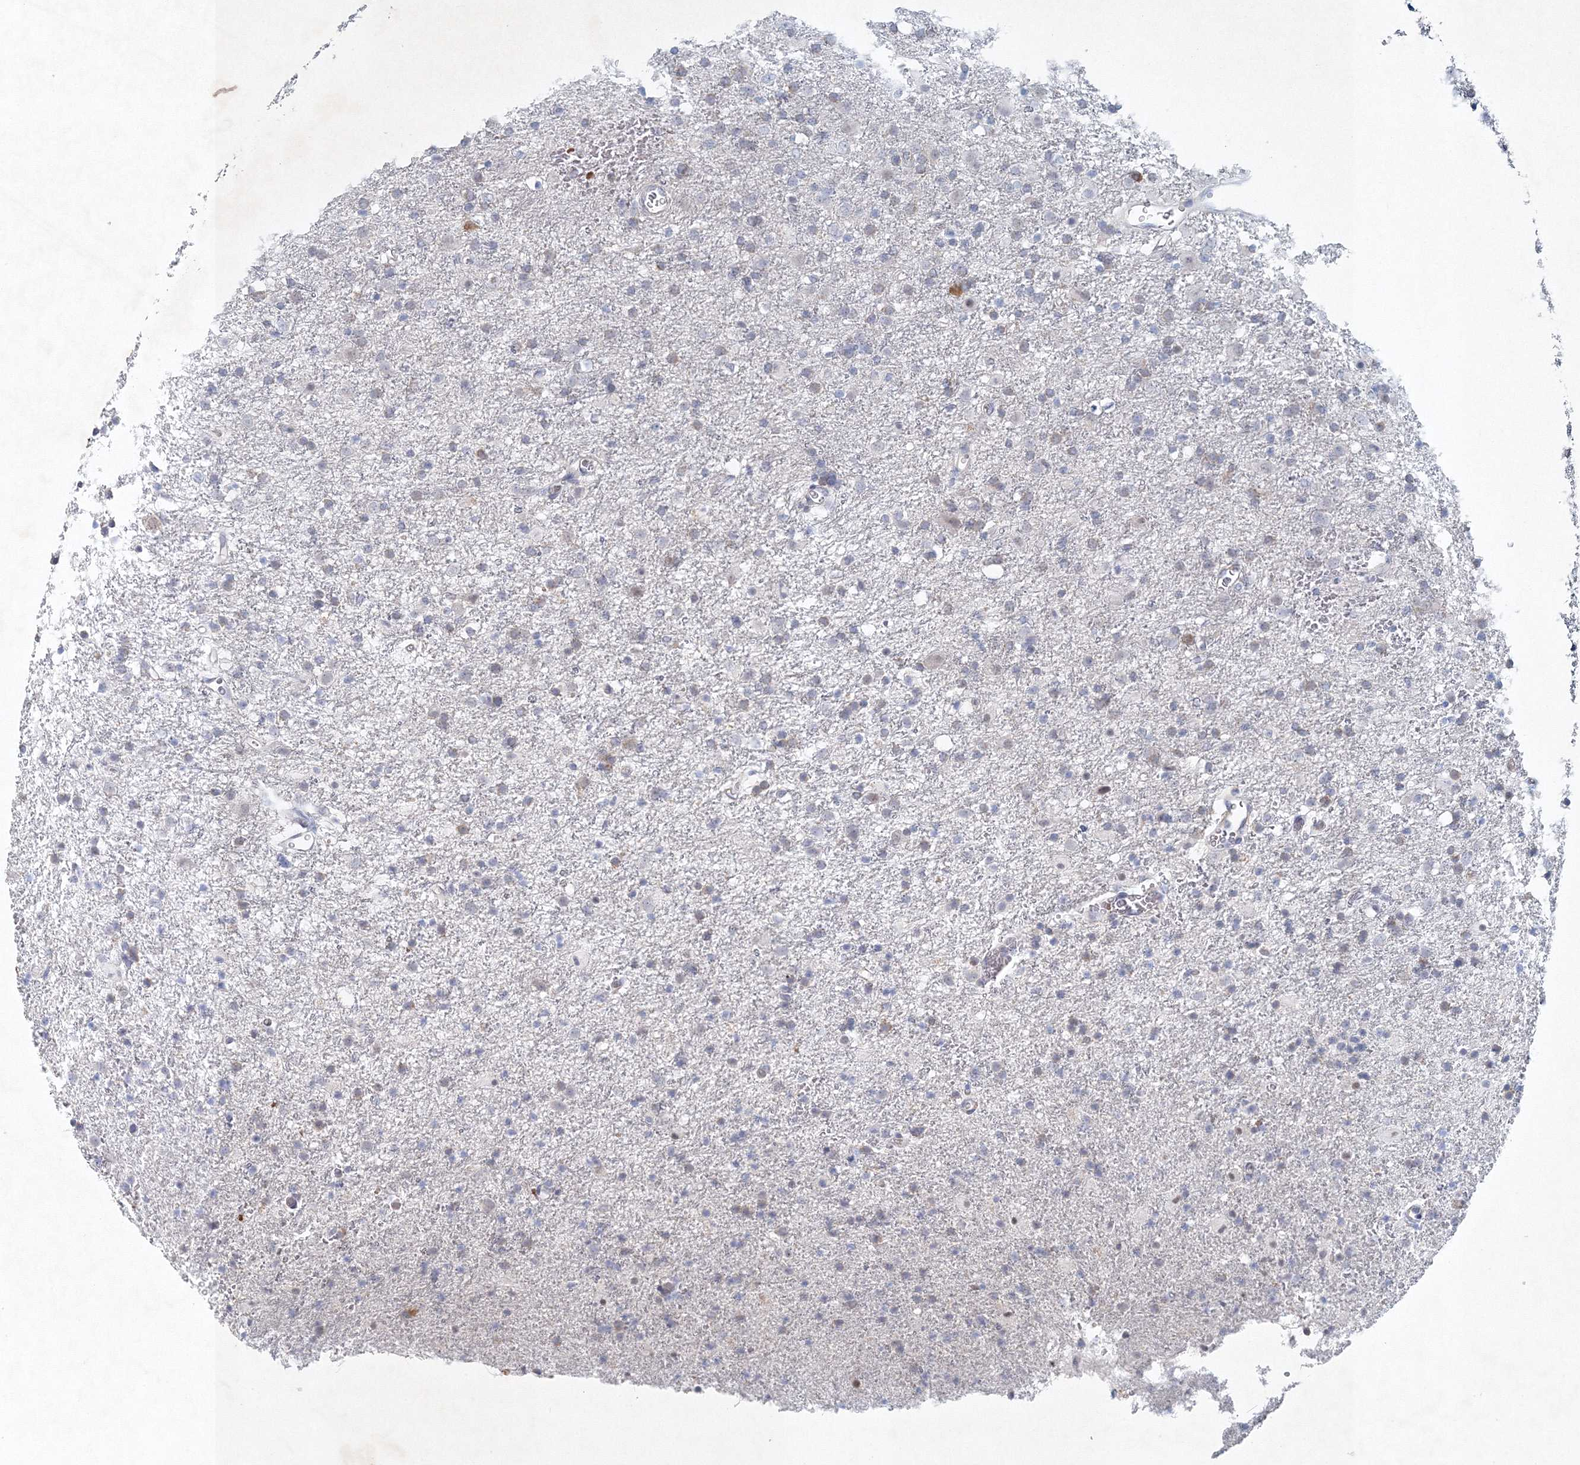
{"staining": {"intensity": "negative", "quantity": "none", "location": "none"}, "tissue": "glioma", "cell_type": "Tumor cells", "image_type": "cancer", "snomed": [{"axis": "morphology", "description": "Glioma, malignant, Low grade"}, {"axis": "topography", "description": "Brain"}], "caption": "Tumor cells are negative for protein expression in human low-grade glioma (malignant).", "gene": "SH3BP5", "patient": {"sex": "male", "age": 65}}